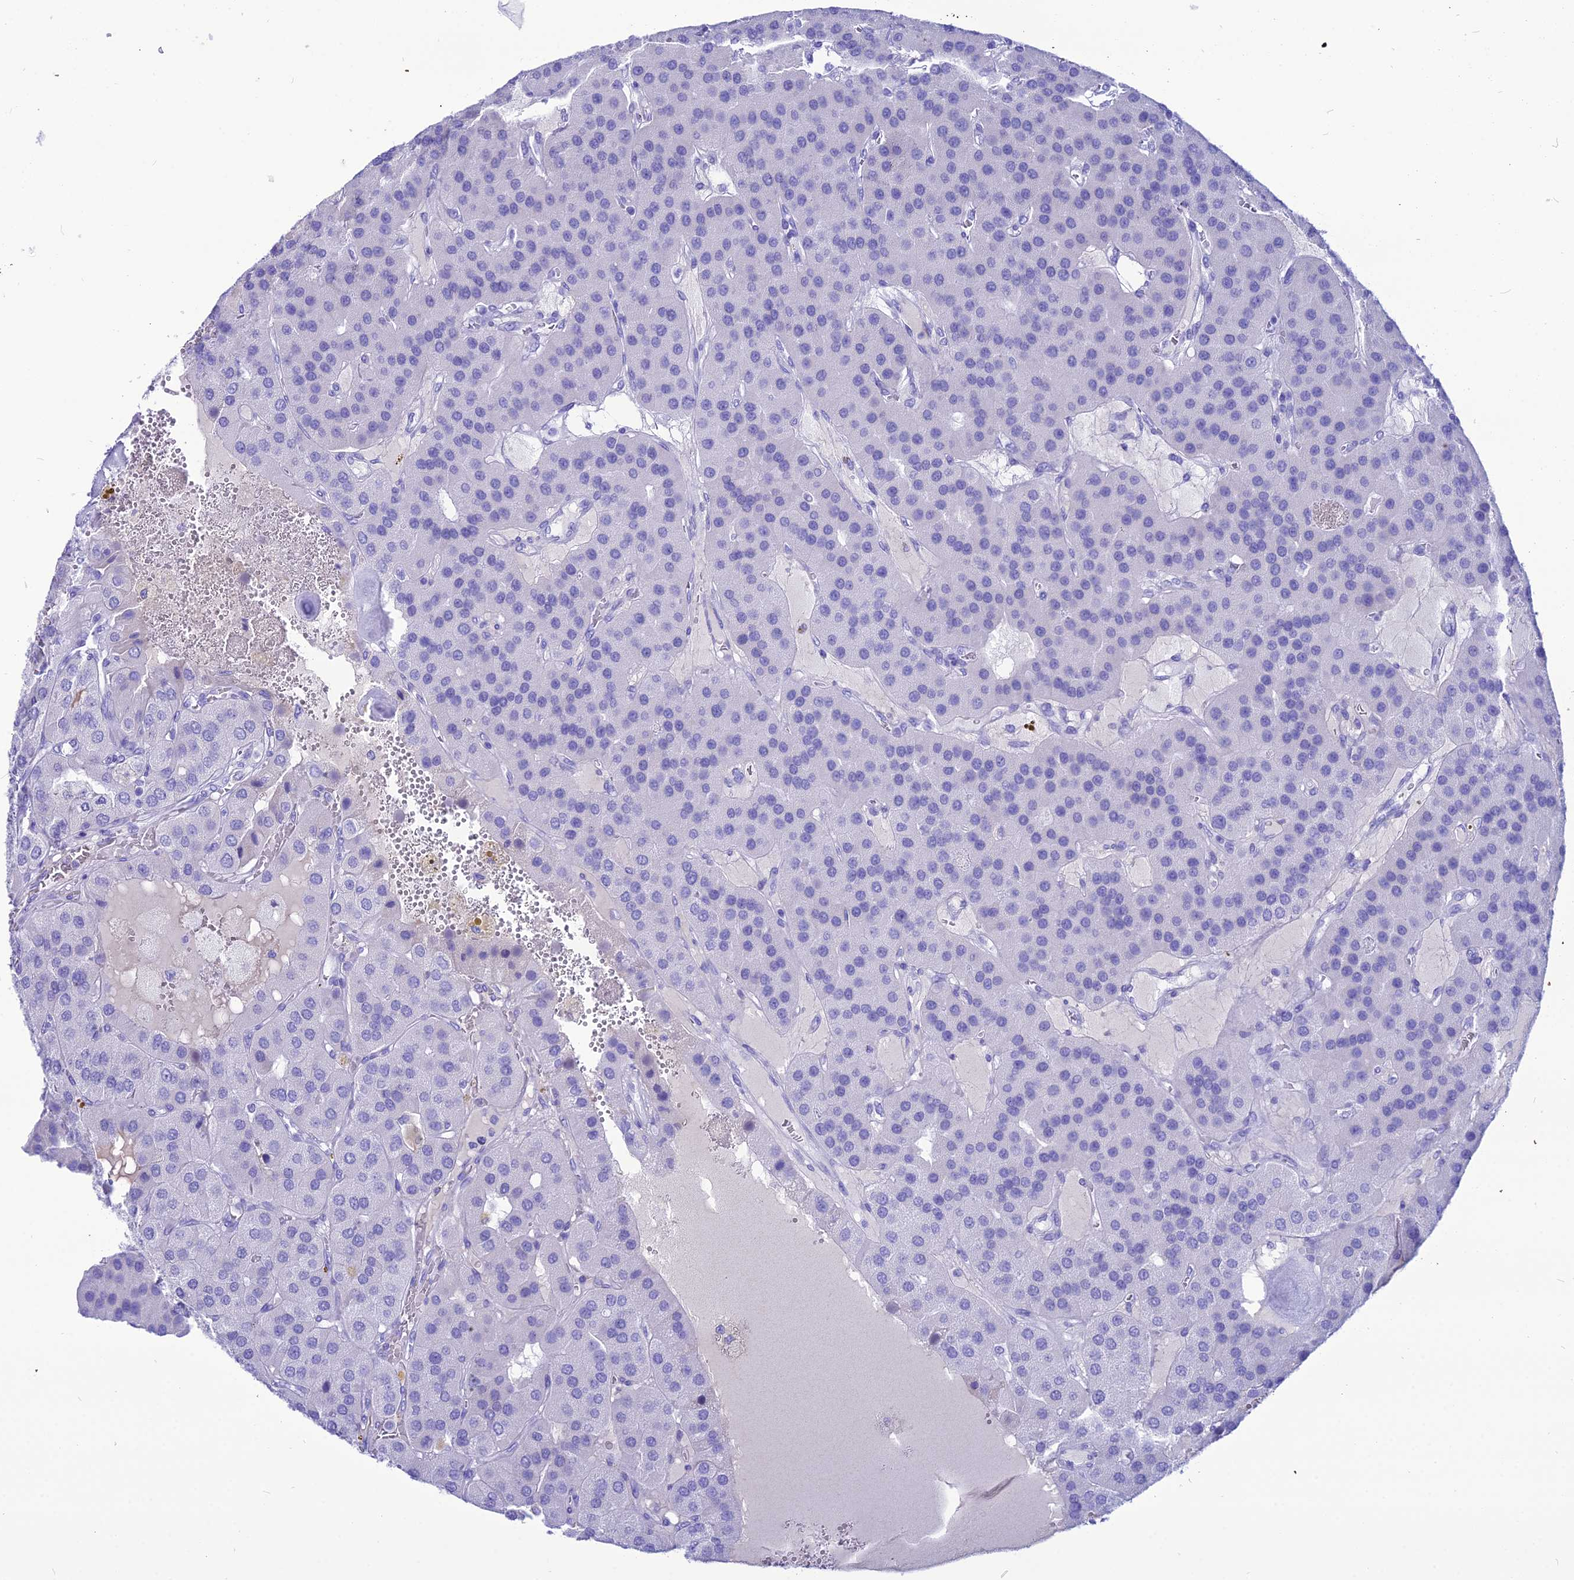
{"staining": {"intensity": "negative", "quantity": "none", "location": "none"}, "tissue": "parathyroid gland", "cell_type": "Glandular cells", "image_type": "normal", "snomed": [{"axis": "morphology", "description": "Normal tissue, NOS"}, {"axis": "morphology", "description": "Adenoma, NOS"}, {"axis": "topography", "description": "Parathyroid gland"}], "caption": "Immunohistochemical staining of normal parathyroid gland displays no significant expression in glandular cells. (Brightfield microscopy of DAB immunohistochemistry (IHC) at high magnification).", "gene": "PNMA5", "patient": {"sex": "female", "age": 86}}